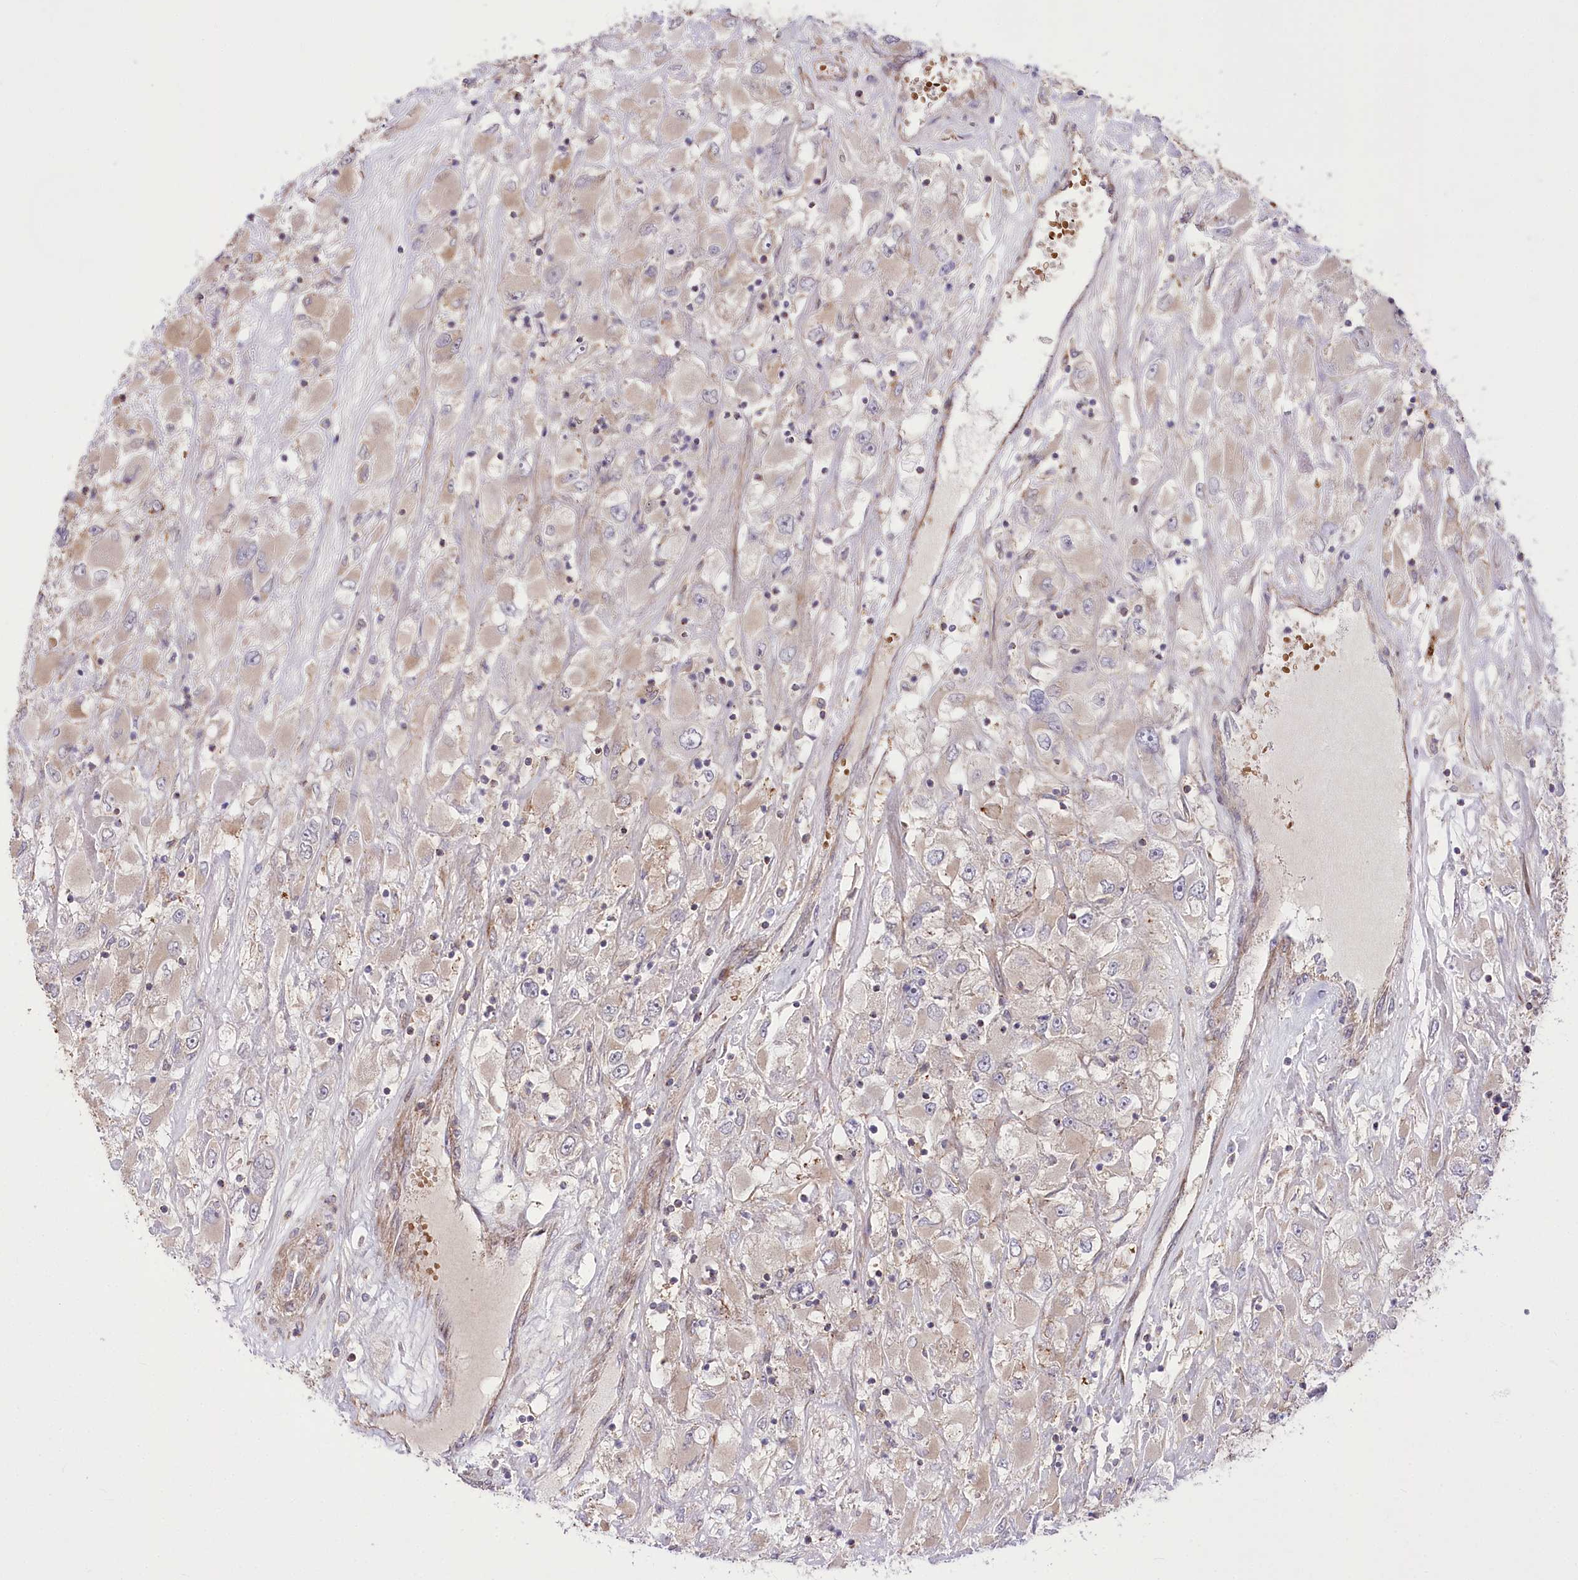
{"staining": {"intensity": "weak", "quantity": "<25%", "location": "cytoplasmic/membranous"}, "tissue": "renal cancer", "cell_type": "Tumor cells", "image_type": "cancer", "snomed": [{"axis": "morphology", "description": "Adenocarcinoma, NOS"}, {"axis": "topography", "description": "Kidney"}], "caption": "Human renal cancer (adenocarcinoma) stained for a protein using immunohistochemistry (IHC) shows no positivity in tumor cells.", "gene": "TRUB1", "patient": {"sex": "female", "age": 52}}